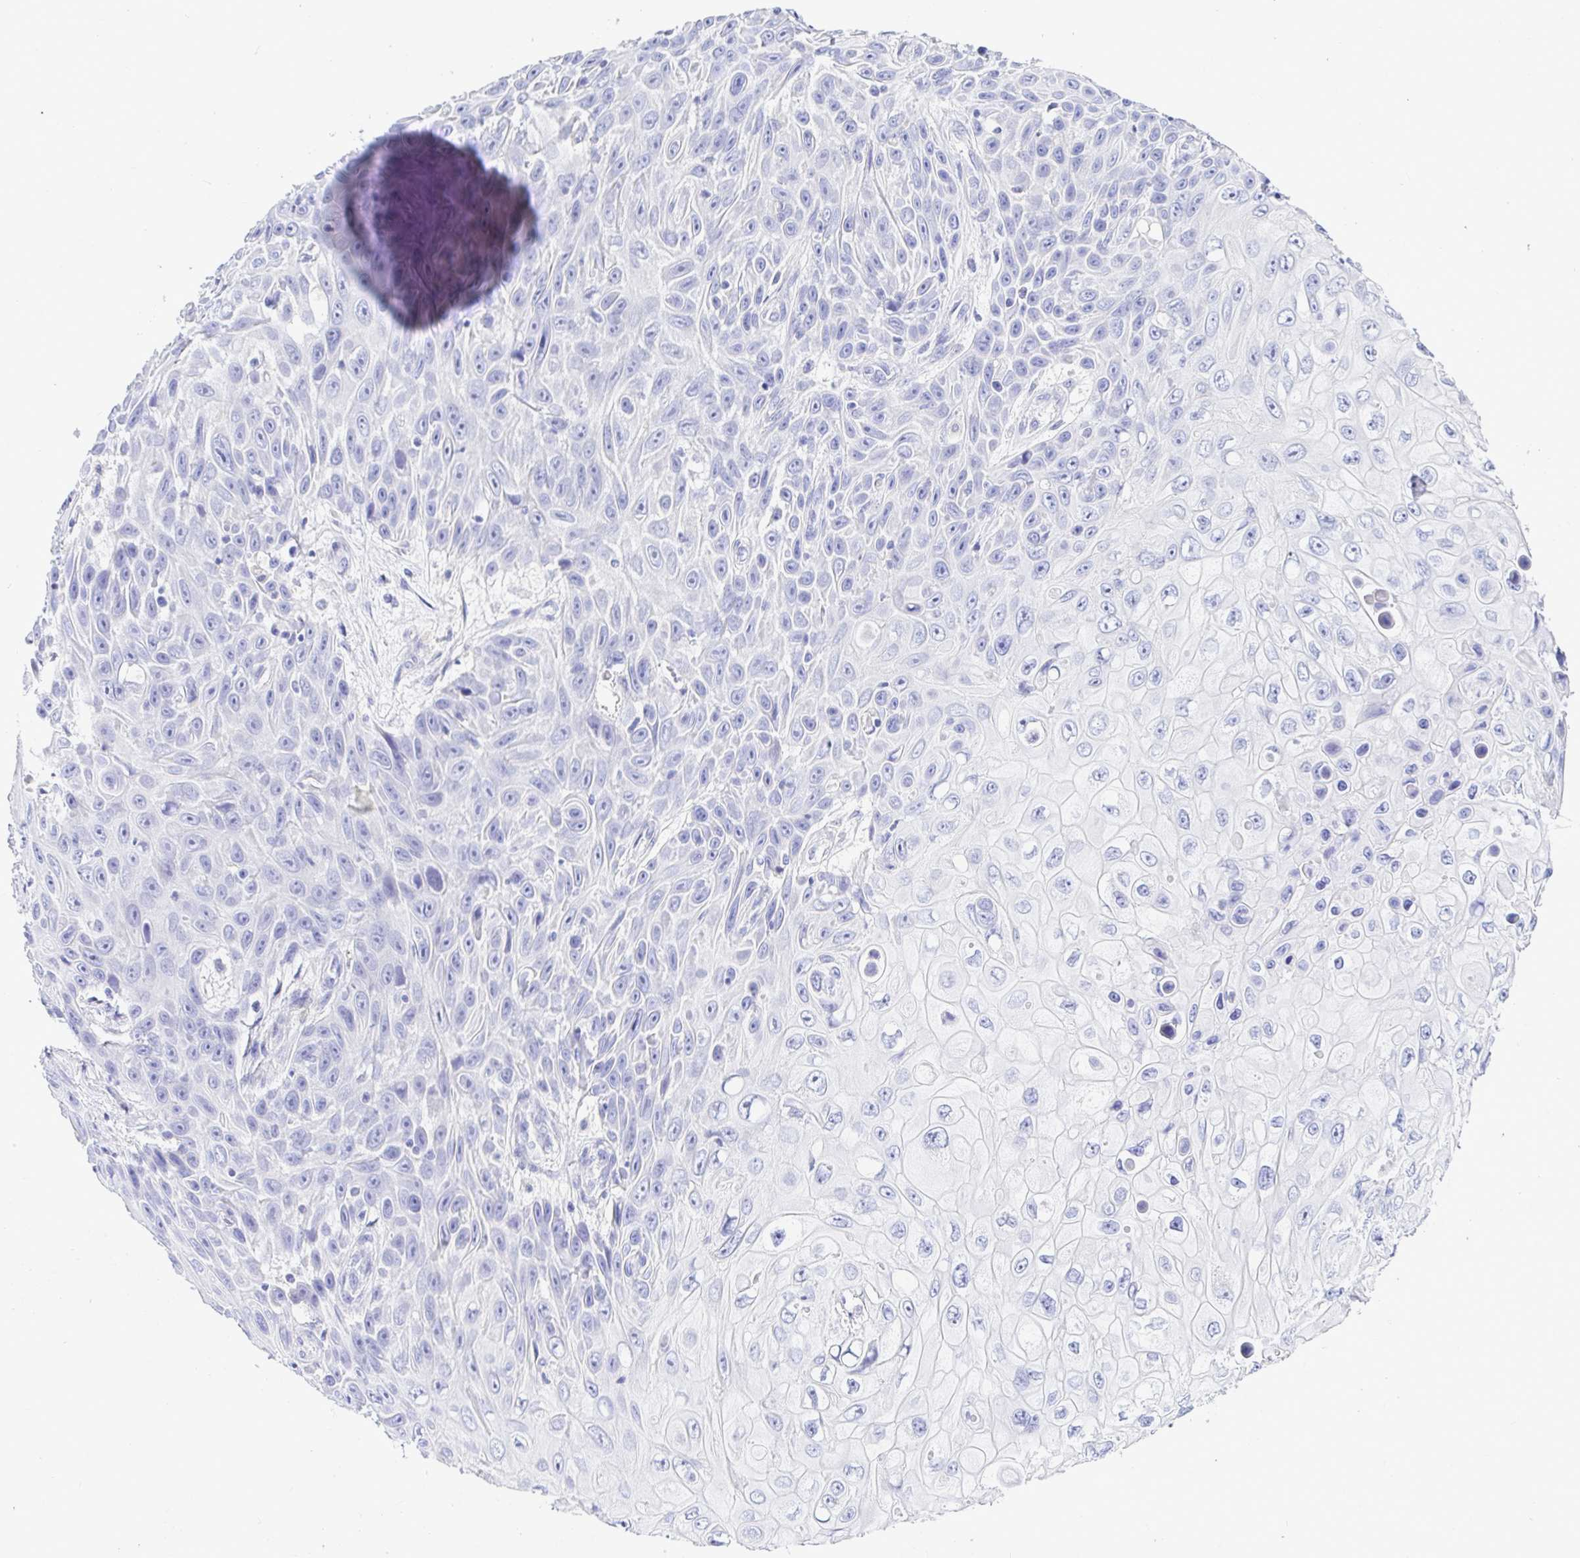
{"staining": {"intensity": "negative", "quantity": "none", "location": "none"}, "tissue": "skin cancer", "cell_type": "Tumor cells", "image_type": "cancer", "snomed": [{"axis": "morphology", "description": "Squamous cell carcinoma, NOS"}, {"axis": "topography", "description": "Skin"}], "caption": "Immunohistochemistry (IHC) histopathology image of neoplastic tissue: skin squamous cell carcinoma stained with DAB (3,3'-diaminobenzidine) reveals no significant protein positivity in tumor cells.", "gene": "BACE2", "patient": {"sex": "male", "age": 82}}